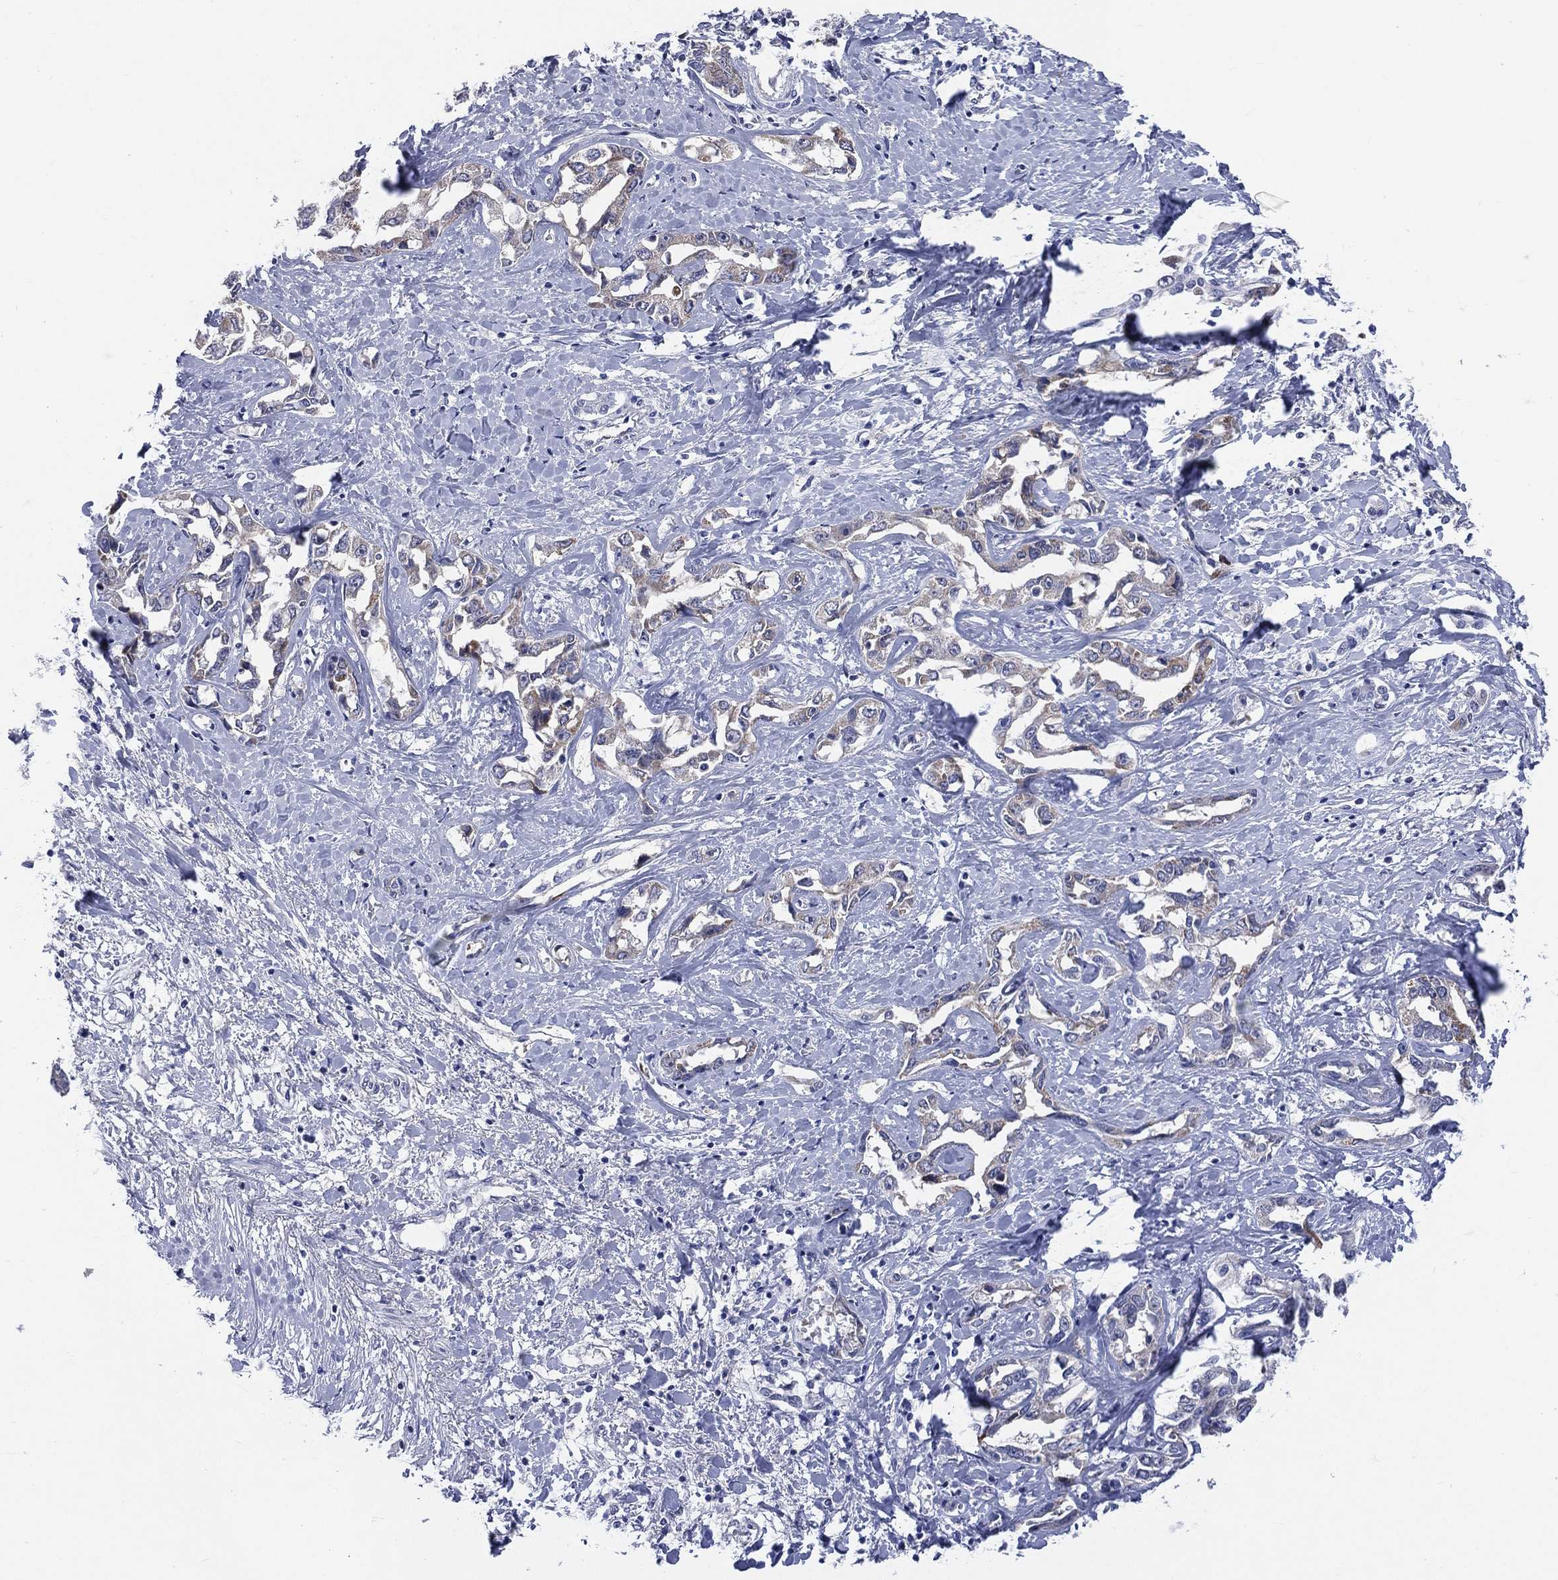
{"staining": {"intensity": "weak", "quantity": "<25%", "location": "cytoplasmic/membranous"}, "tissue": "liver cancer", "cell_type": "Tumor cells", "image_type": "cancer", "snomed": [{"axis": "morphology", "description": "Cholangiocarcinoma"}, {"axis": "topography", "description": "Liver"}], "caption": "There is no significant staining in tumor cells of cholangiocarcinoma (liver).", "gene": "AKAP3", "patient": {"sex": "male", "age": 59}}